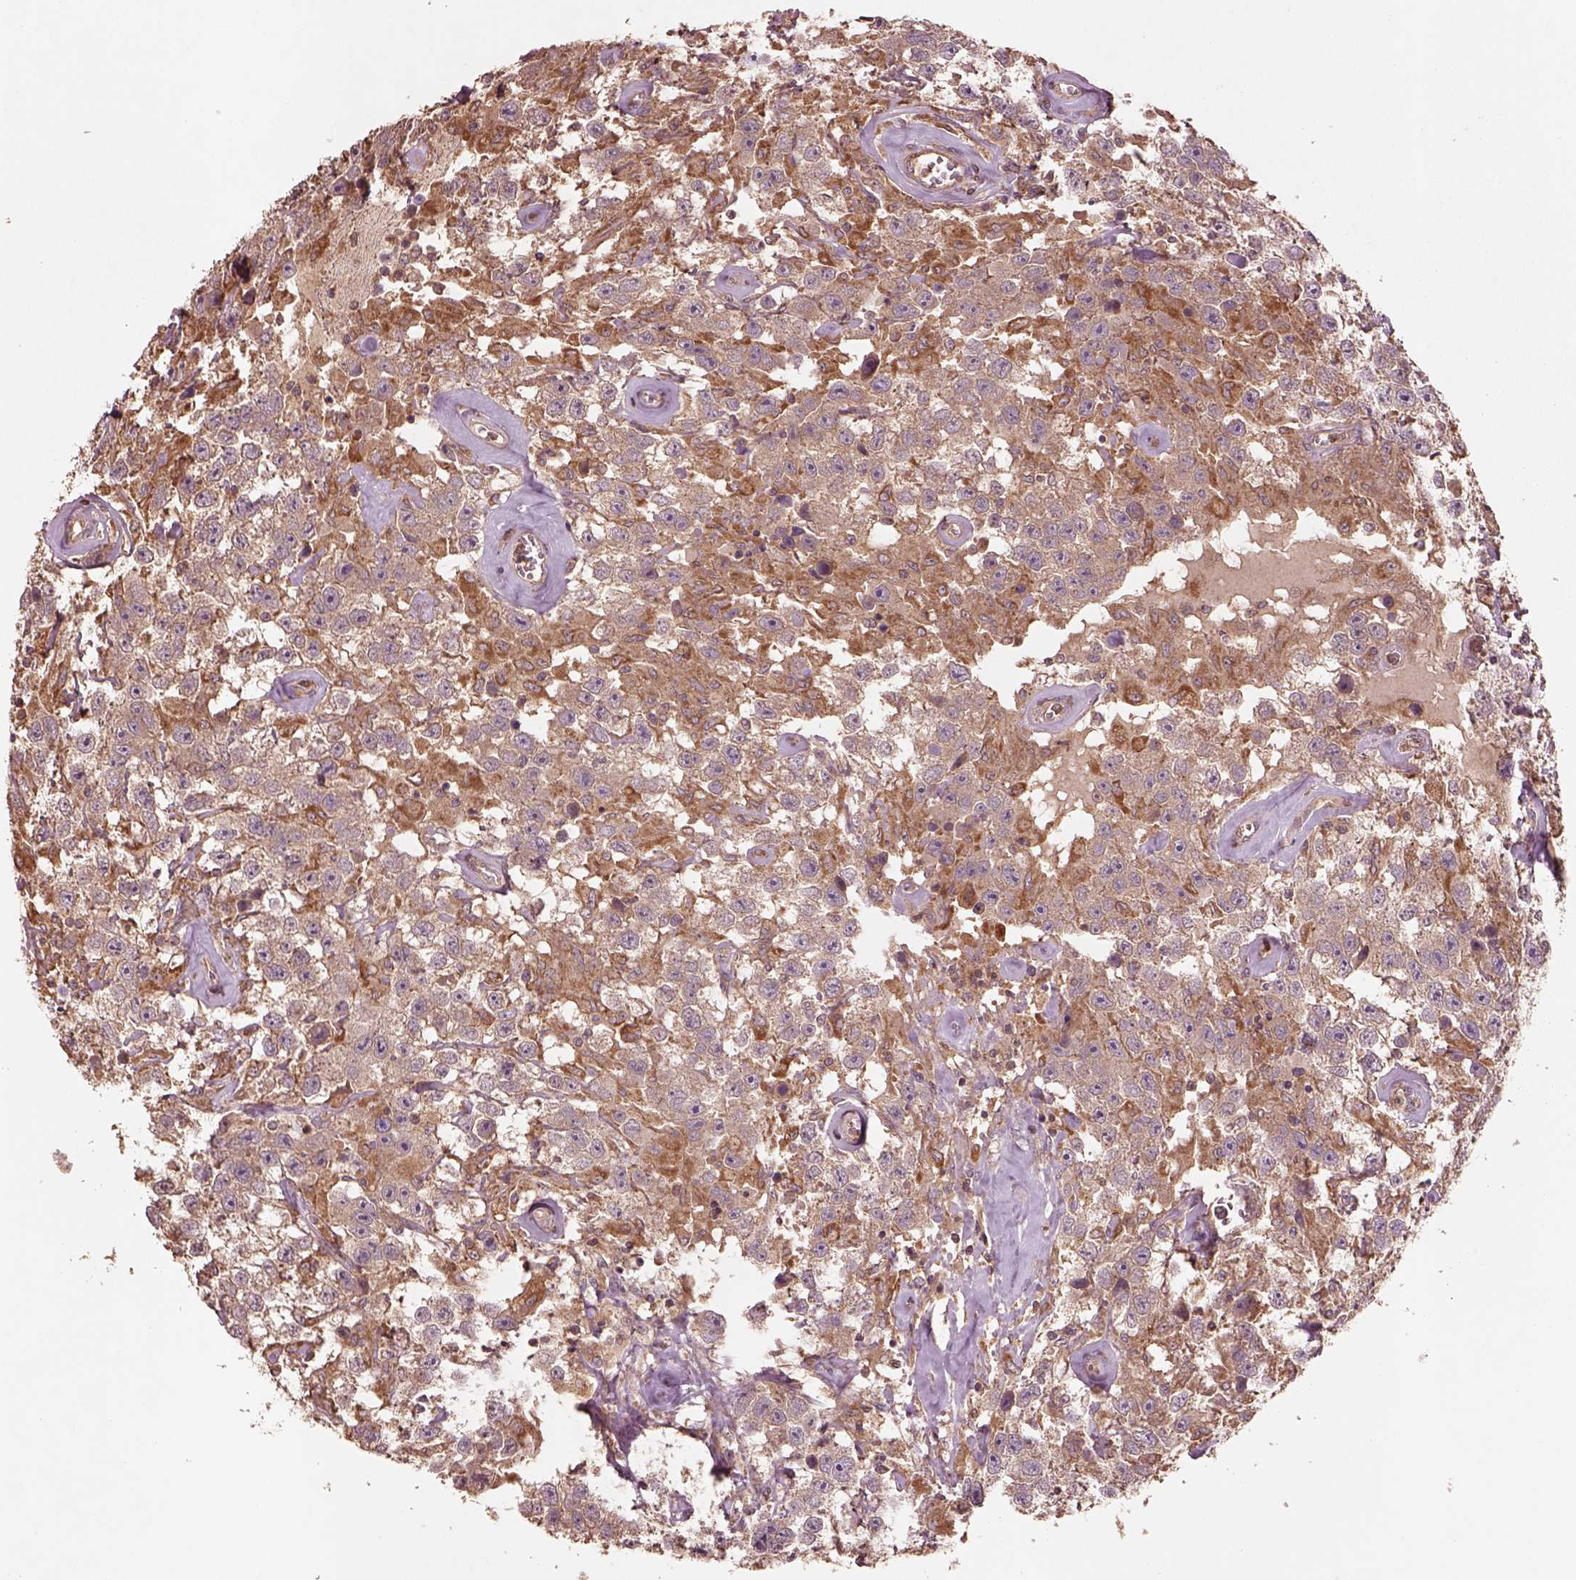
{"staining": {"intensity": "strong", "quantity": "25%-75%", "location": "cytoplasmic/membranous"}, "tissue": "testis cancer", "cell_type": "Tumor cells", "image_type": "cancer", "snomed": [{"axis": "morphology", "description": "Seminoma, NOS"}, {"axis": "topography", "description": "Testis"}], "caption": "Immunohistochemistry (IHC) micrograph of neoplastic tissue: human testis cancer stained using immunohistochemistry exhibits high levels of strong protein expression localized specifically in the cytoplasmic/membranous of tumor cells, appearing as a cytoplasmic/membranous brown color.", "gene": "TRADD", "patient": {"sex": "male", "age": 43}}